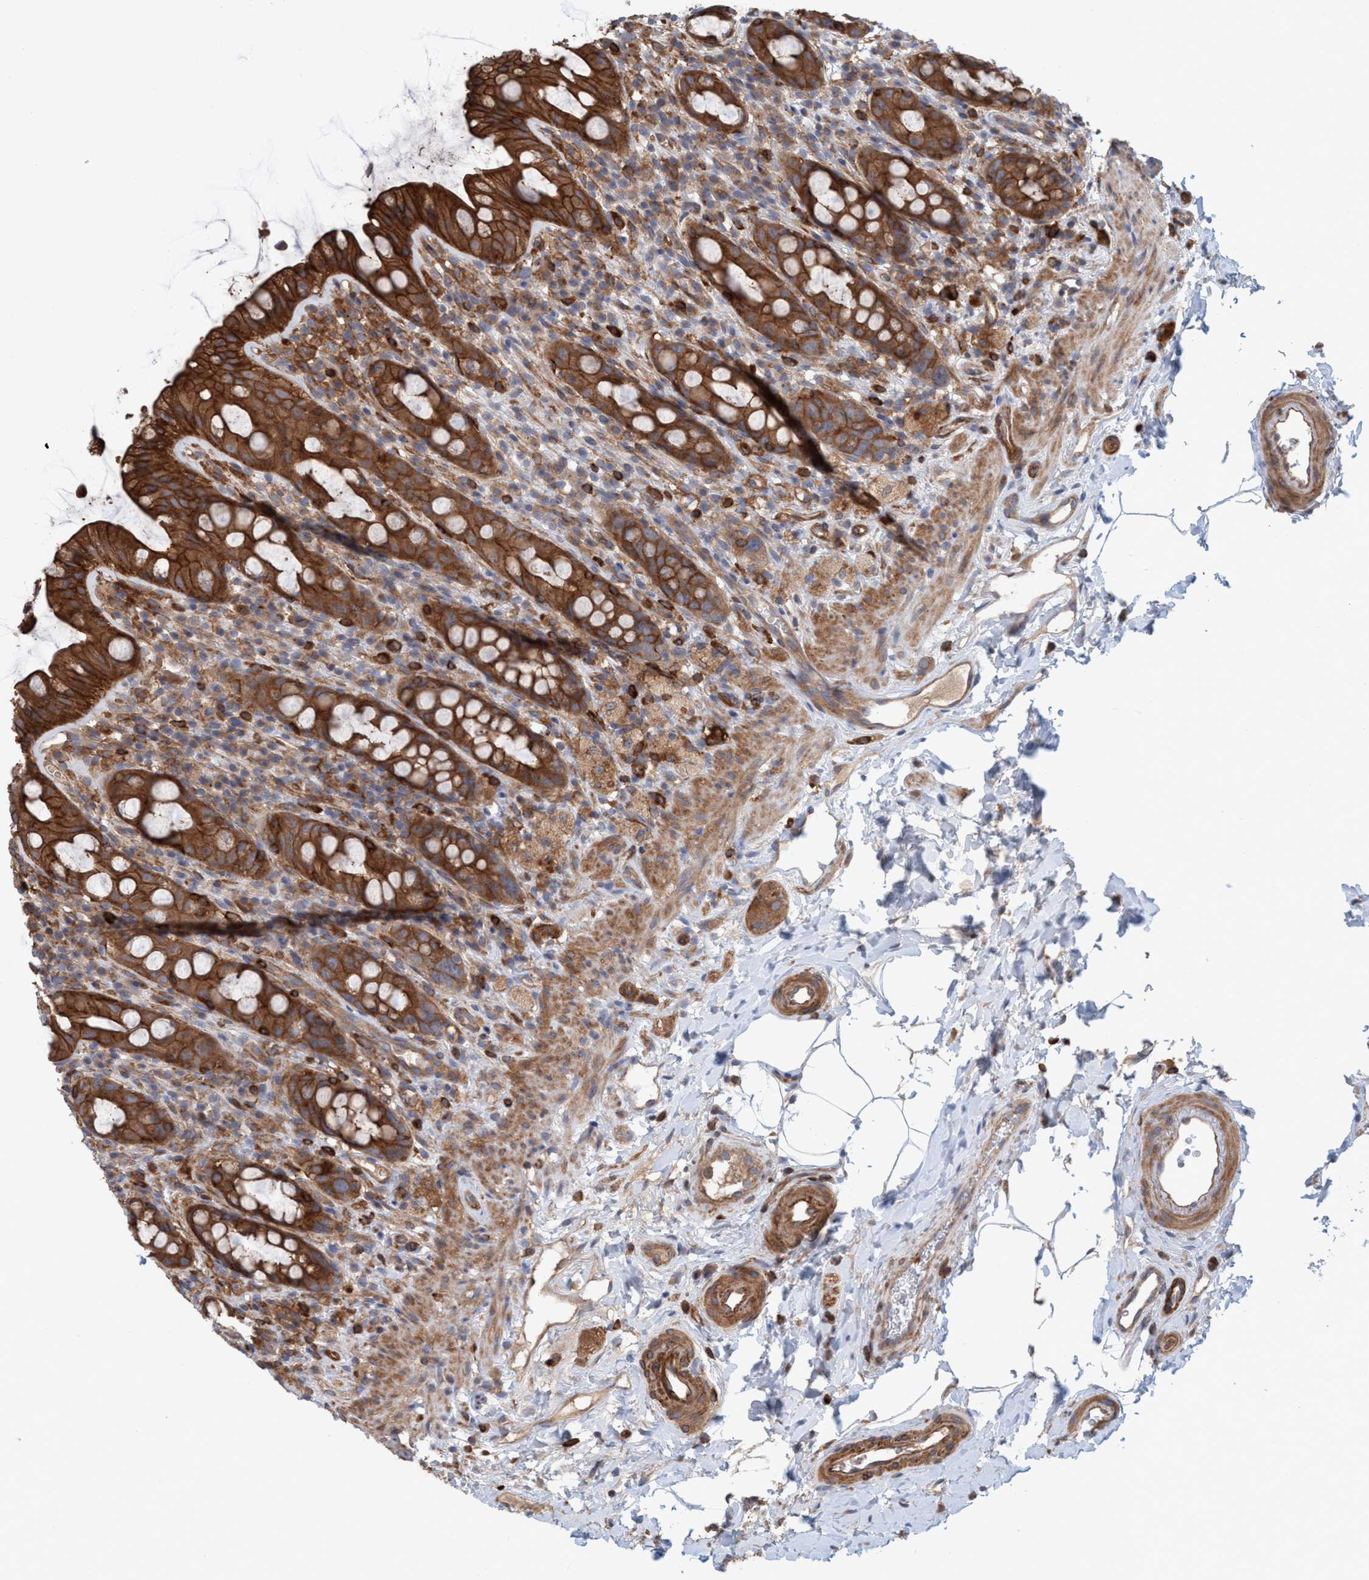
{"staining": {"intensity": "strong", "quantity": ">75%", "location": "cytoplasmic/membranous"}, "tissue": "rectum", "cell_type": "Glandular cells", "image_type": "normal", "snomed": [{"axis": "morphology", "description": "Normal tissue, NOS"}, {"axis": "topography", "description": "Rectum"}], "caption": "A high amount of strong cytoplasmic/membranous staining is identified in approximately >75% of glandular cells in benign rectum. Using DAB (brown) and hematoxylin (blue) stains, captured at high magnification using brightfield microscopy.", "gene": "SPECC1", "patient": {"sex": "male", "age": 44}}